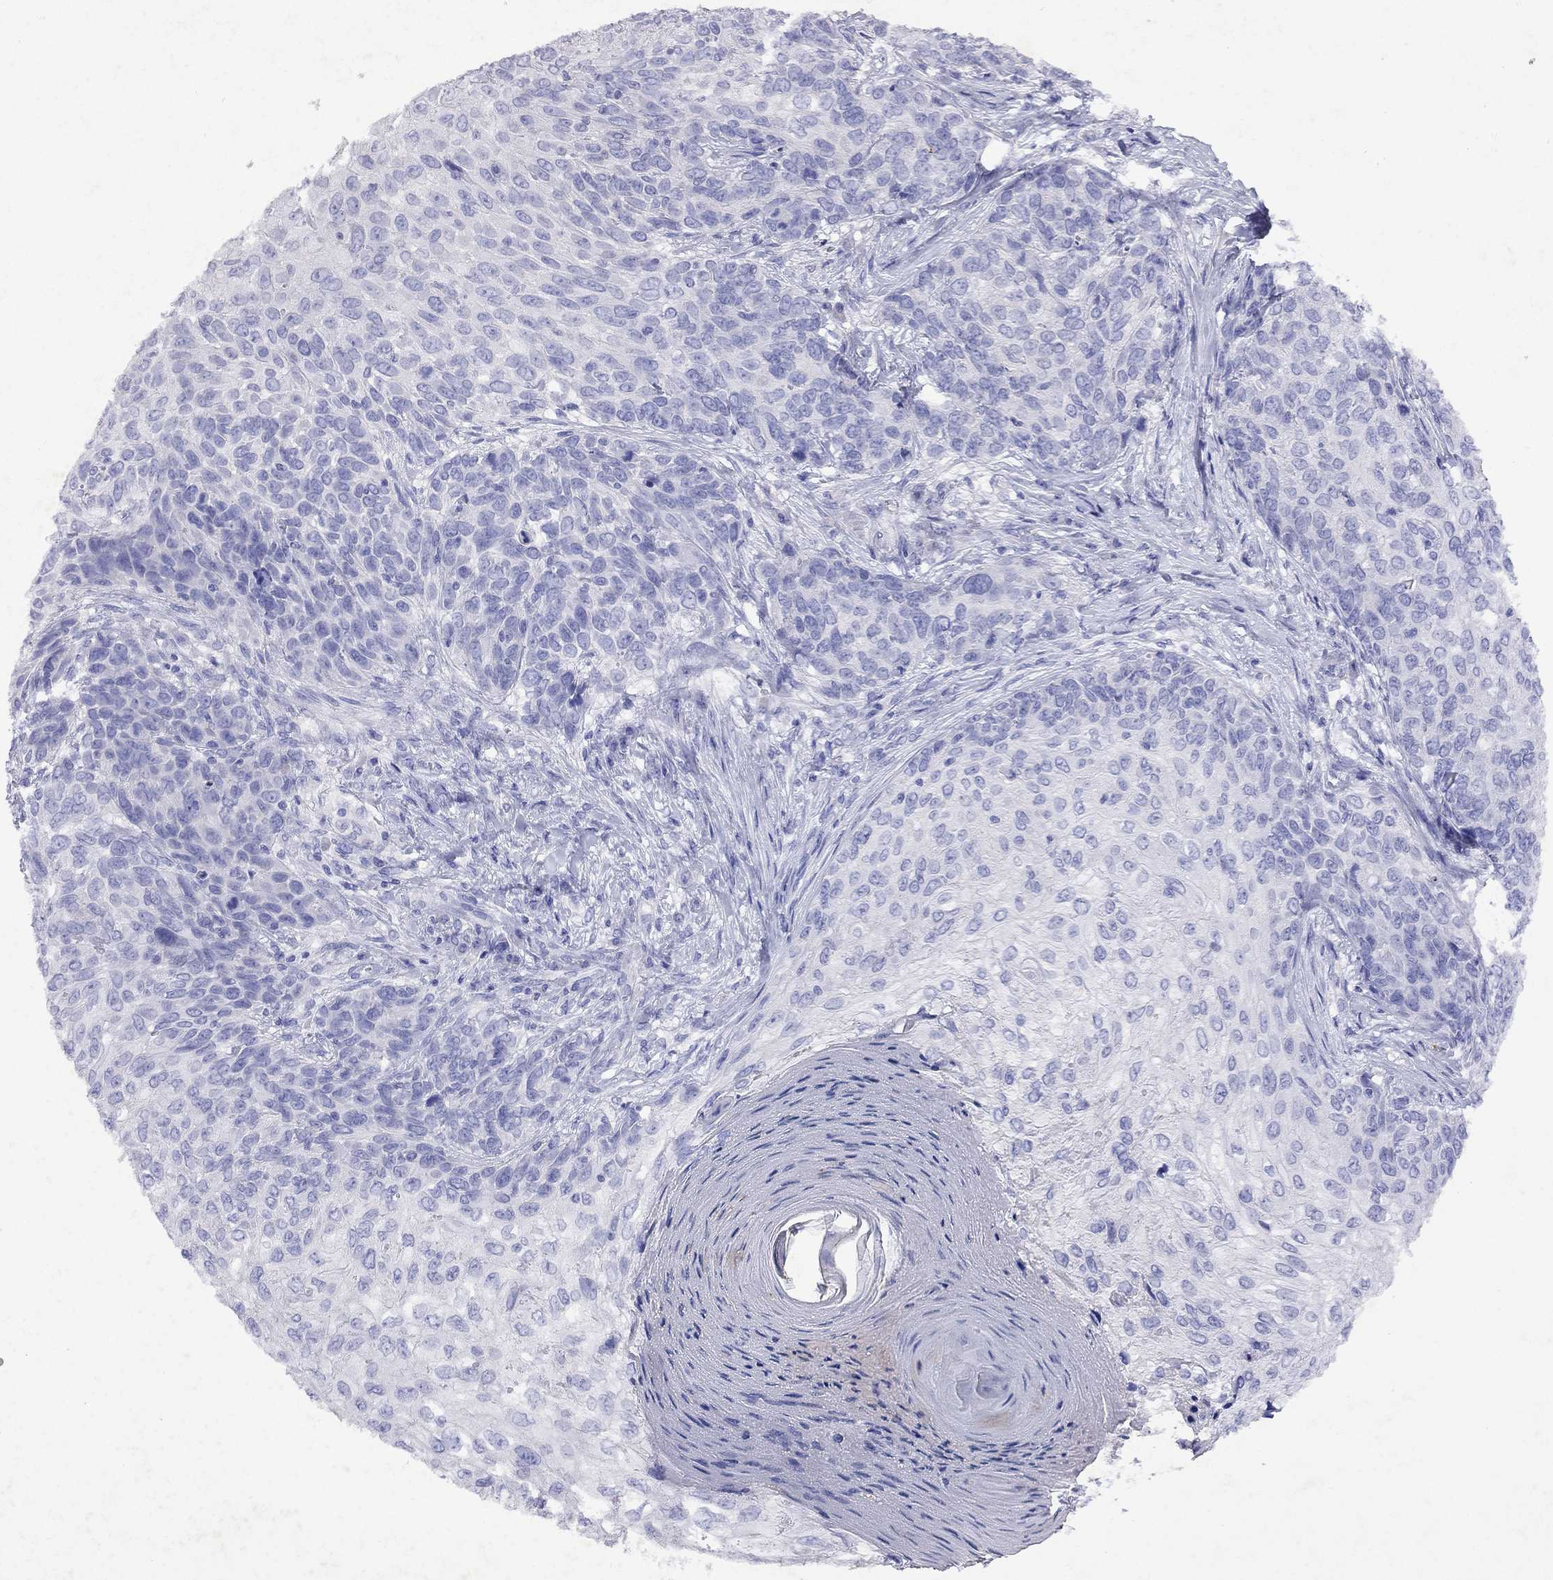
{"staining": {"intensity": "negative", "quantity": "none", "location": "none"}, "tissue": "skin cancer", "cell_type": "Tumor cells", "image_type": "cancer", "snomed": [{"axis": "morphology", "description": "Squamous cell carcinoma, NOS"}, {"axis": "topography", "description": "Skin"}], "caption": "This is a histopathology image of immunohistochemistry staining of skin cancer, which shows no staining in tumor cells.", "gene": "GNAT3", "patient": {"sex": "male", "age": 92}}